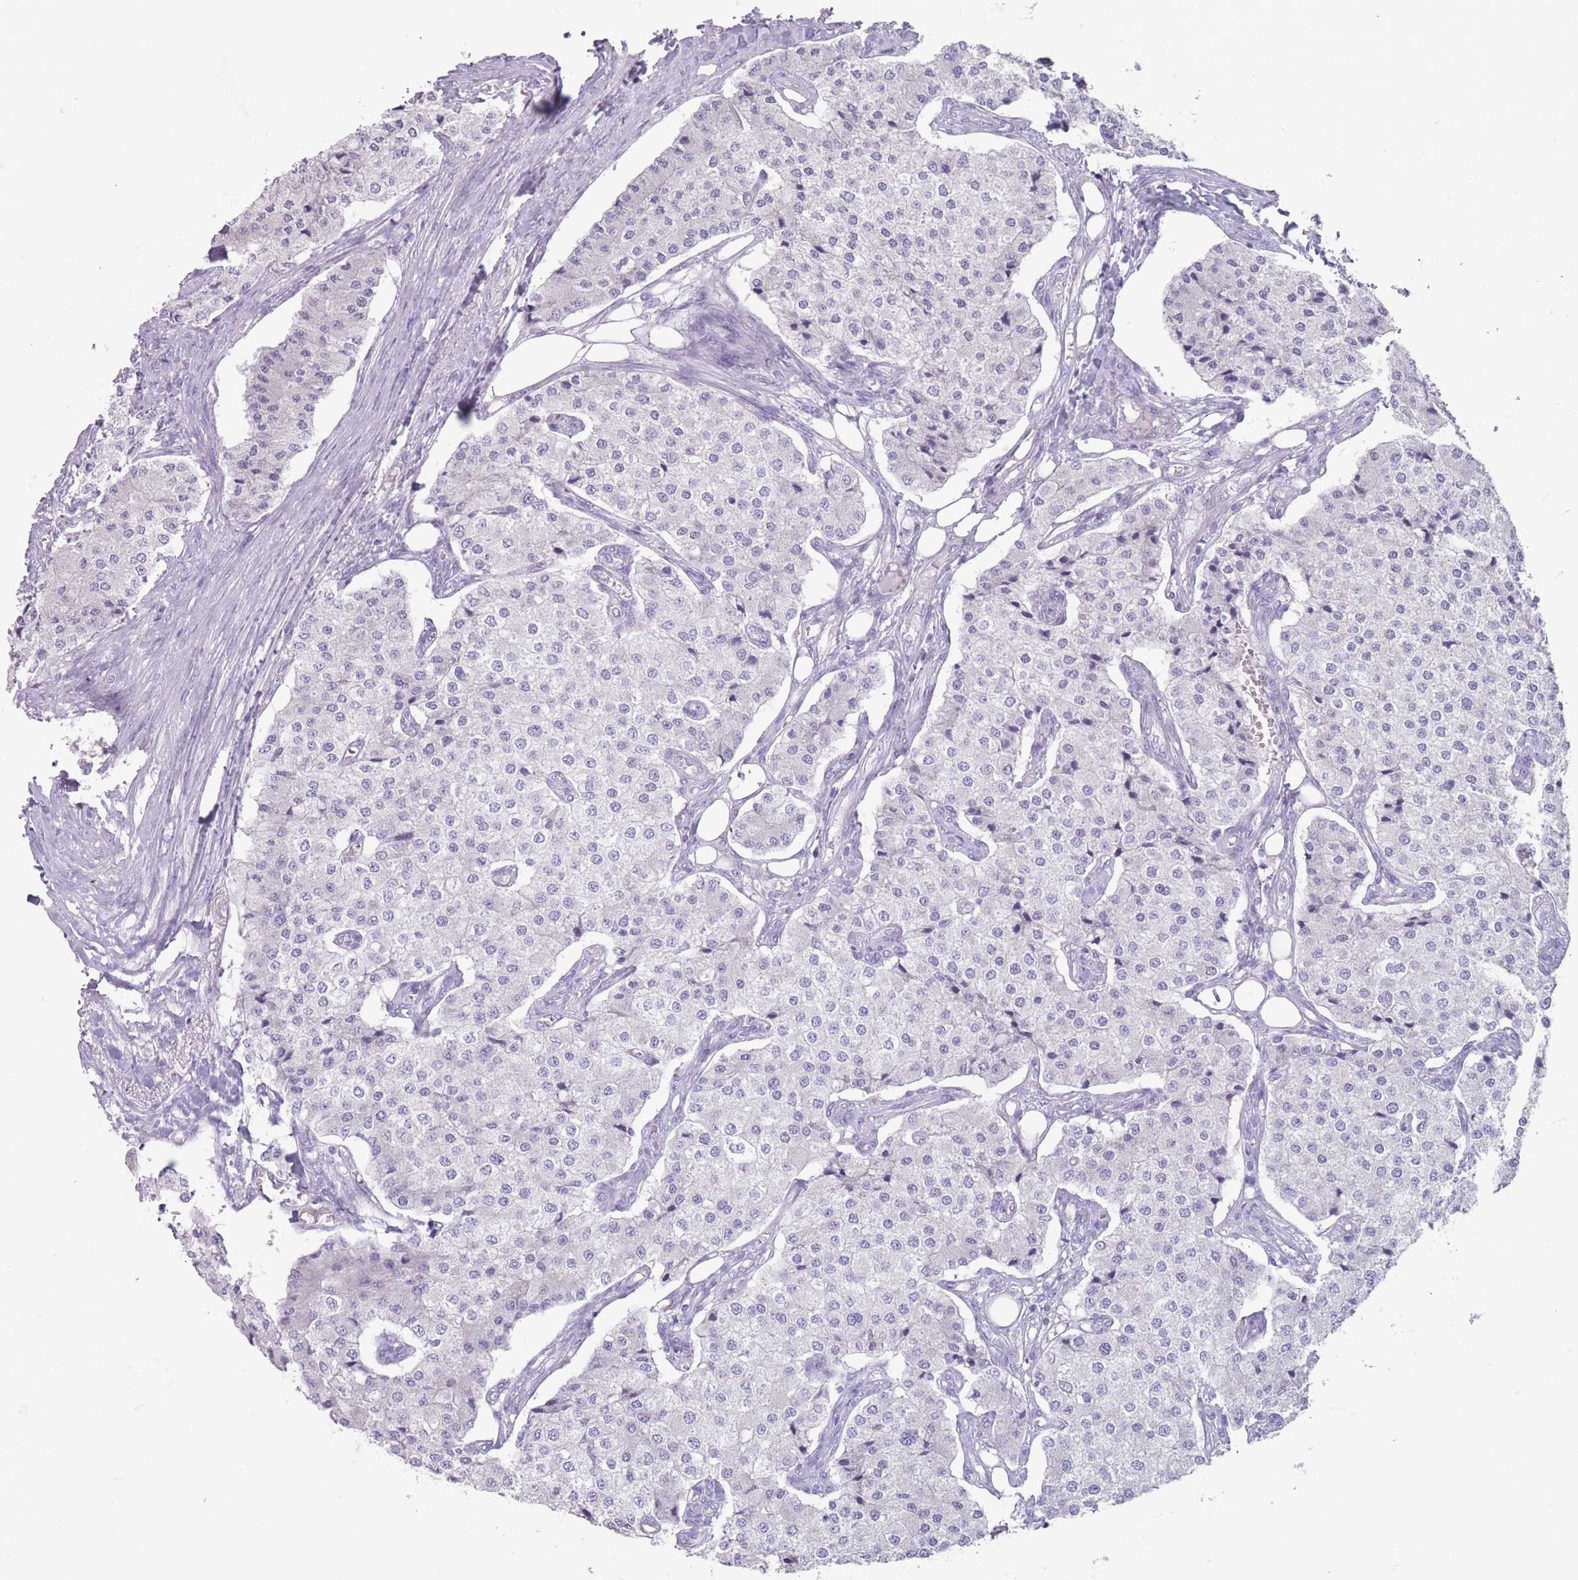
{"staining": {"intensity": "negative", "quantity": "none", "location": "none"}, "tissue": "carcinoid", "cell_type": "Tumor cells", "image_type": "cancer", "snomed": [{"axis": "morphology", "description": "Carcinoid, malignant, NOS"}, {"axis": "topography", "description": "Colon"}], "caption": "High power microscopy histopathology image of an IHC histopathology image of carcinoid, revealing no significant positivity in tumor cells.", "gene": "RHBG", "patient": {"sex": "female", "age": 52}}